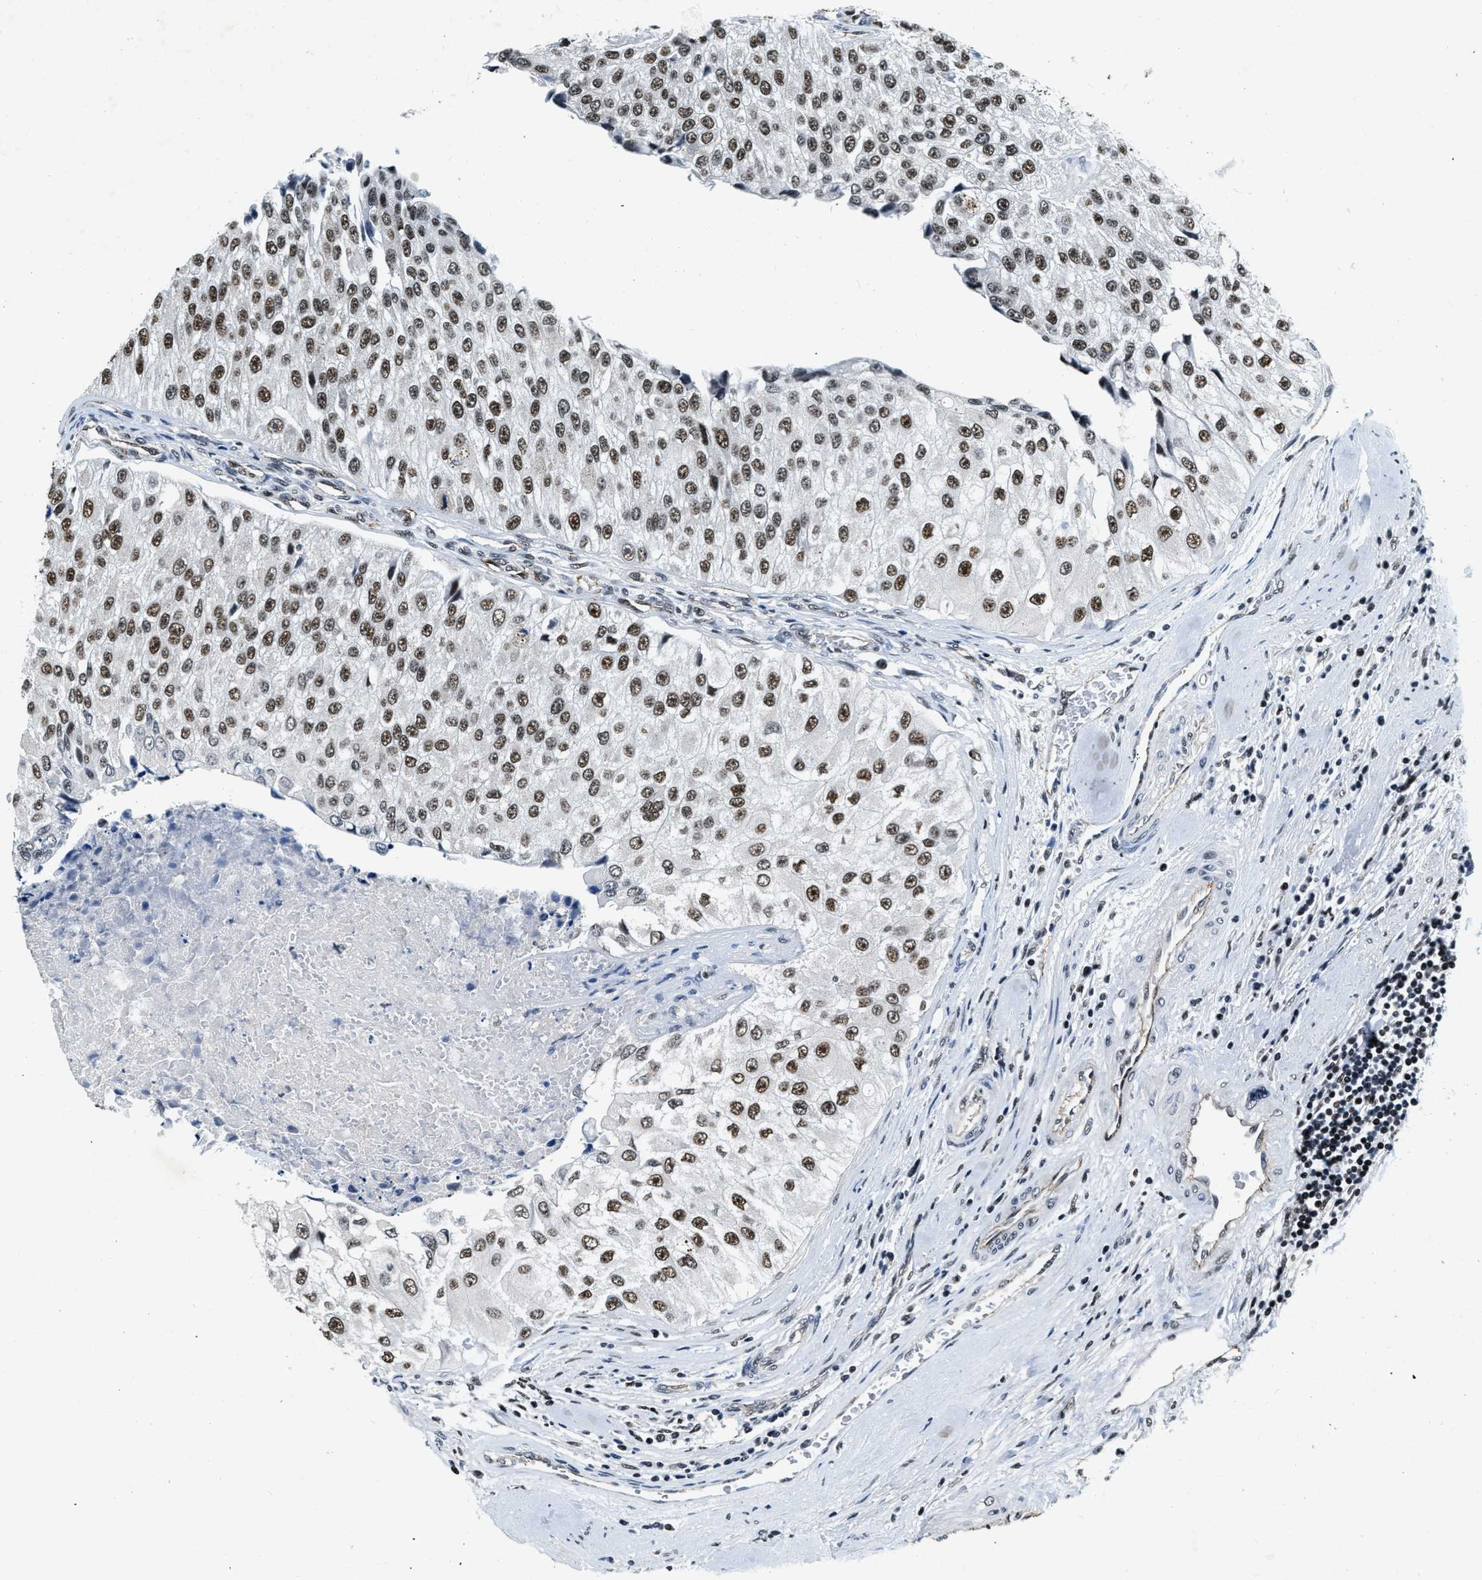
{"staining": {"intensity": "moderate", "quantity": ">75%", "location": "nuclear"}, "tissue": "urothelial cancer", "cell_type": "Tumor cells", "image_type": "cancer", "snomed": [{"axis": "morphology", "description": "Urothelial carcinoma, High grade"}, {"axis": "topography", "description": "Kidney"}, {"axis": "topography", "description": "Urinary bladder"}], "caption": "Immunohistochemistry (IHC) (DAB (3,3'-diaminobenzidine)) staining of human urothelial carcinoma (high-grade) reveals moderate nuclear protein expression in approximately >75% of tumor cells.", "gene": "CCNE1", "patient": {"sex": "male", "age": 77}}